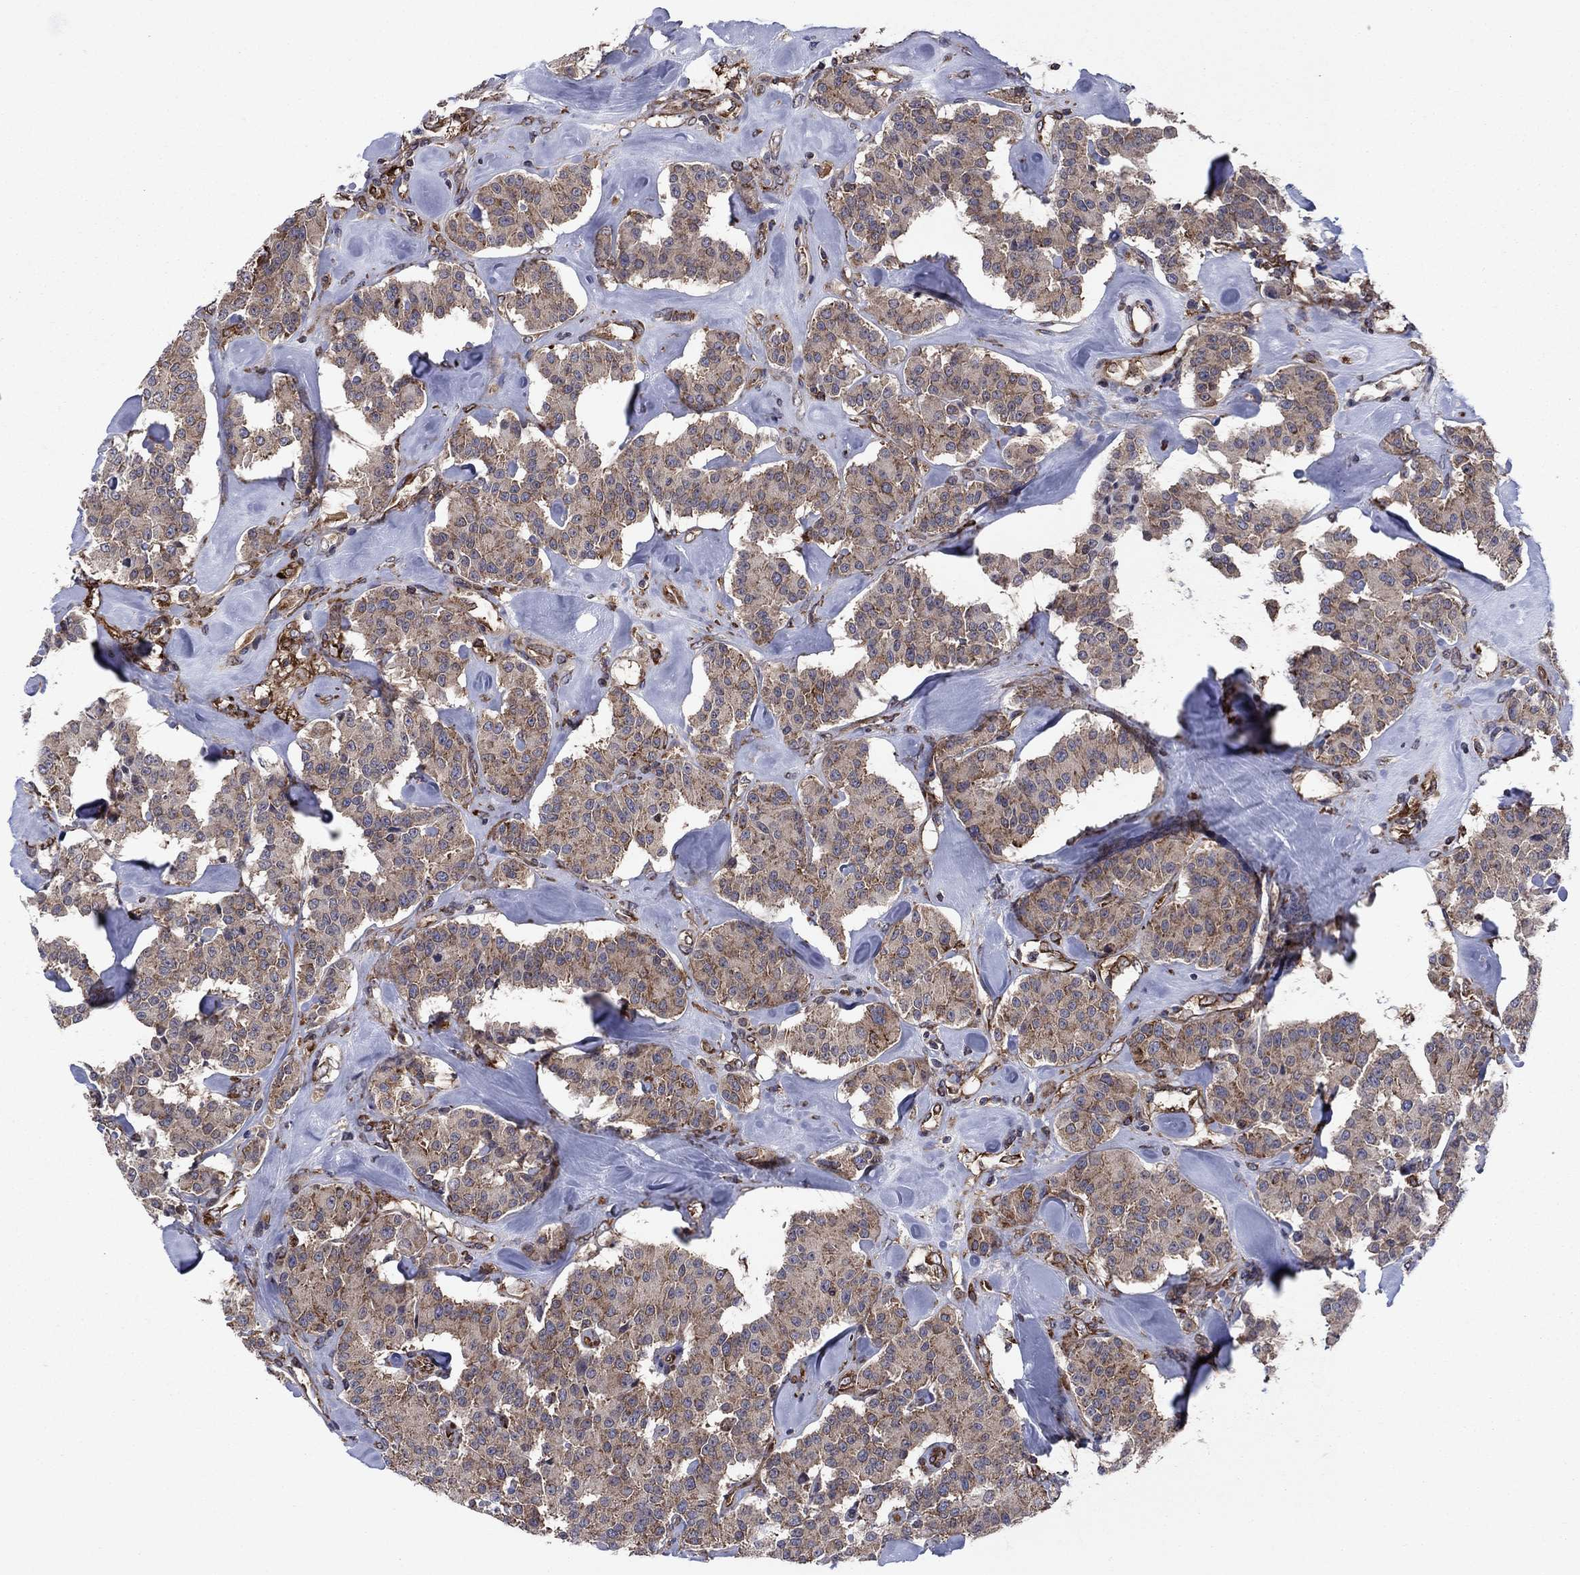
{"staining": {"intensity": "moderate", "quantity": ">75%", "location": "cytoplasmic/membranous"}, "tissue": "carcinoid", "cell_type": "Tumor cells", "image_type": "cancer", "snomed": [{"axis": "morphology", "description": "Carcinoid, malignant, NOS"}, {"axis": "topography", "description": "Pancreas"}], "caption": "Immunohistochemical staining of malignant carcinoid shows moderate cytoplasmic/membranous protein positivity in about >75% of tumor cells. (brown staining indicates protein expression, while blue staining denotes nuclei).", "gene": "YBX1", "patient": {"sex": "male", "age": 41}}